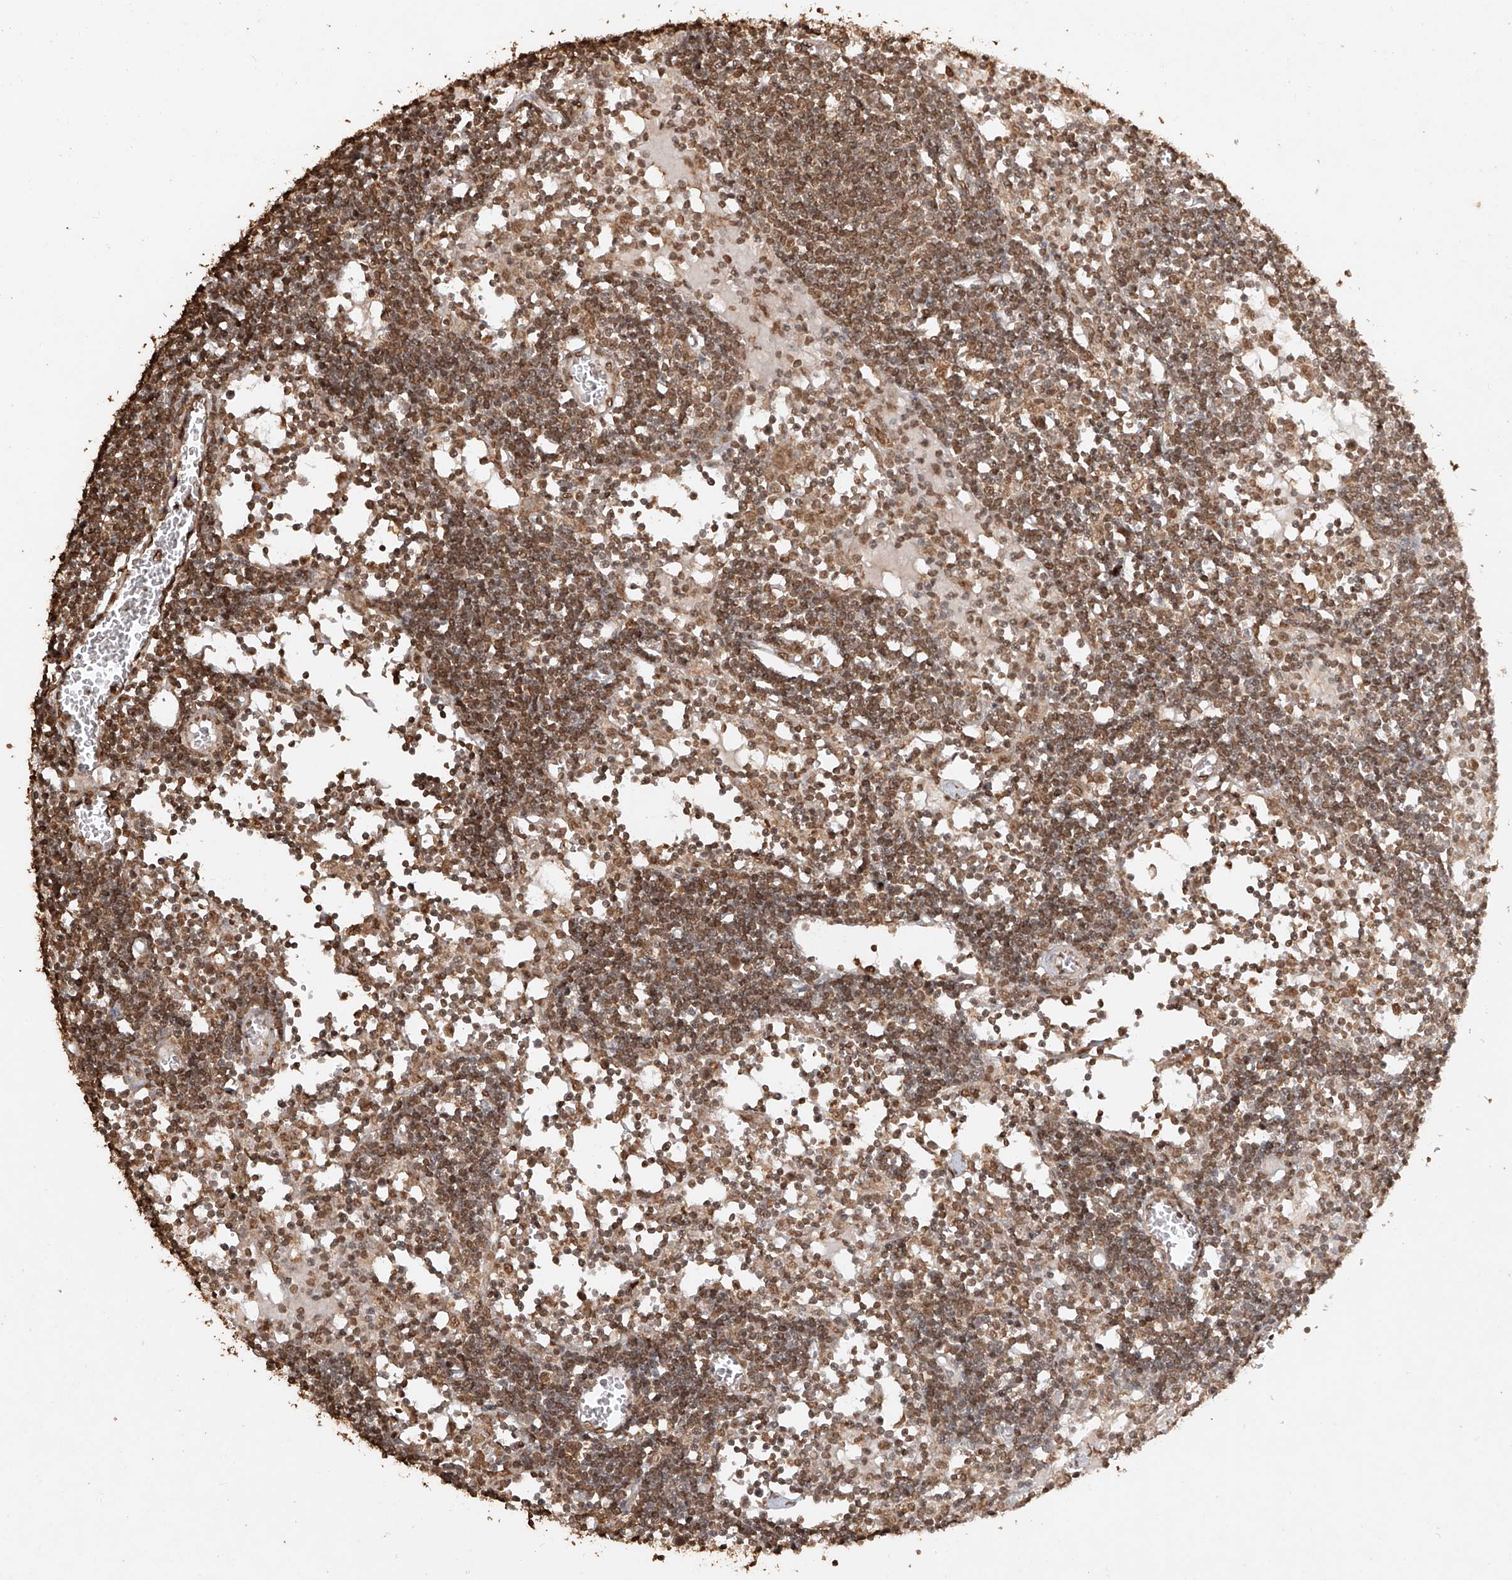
{"staining": {"intensity": "moderate", "quantity": ">75%", "location": "cytoplasmic/membranous,nuclear"}, "tissue": "lymph node", "cell_type": "Germinal center cells", "image_type": "normal", "snomed": [{"axis": "morphology", "description": "Normal tissue, NOS"}, {"axis": "topography", "description": "Lymph node"}], "caption": "Moderate cytoplasmic/membranous,nuclear expression is seen in about >75% of germinal center cells in unremarkable lymph node. The protein of interest is shown in brown color, while the nuclei are stained blue.", "gene": "TIGAR", "patient": {"sex": "female", "age": 11}}